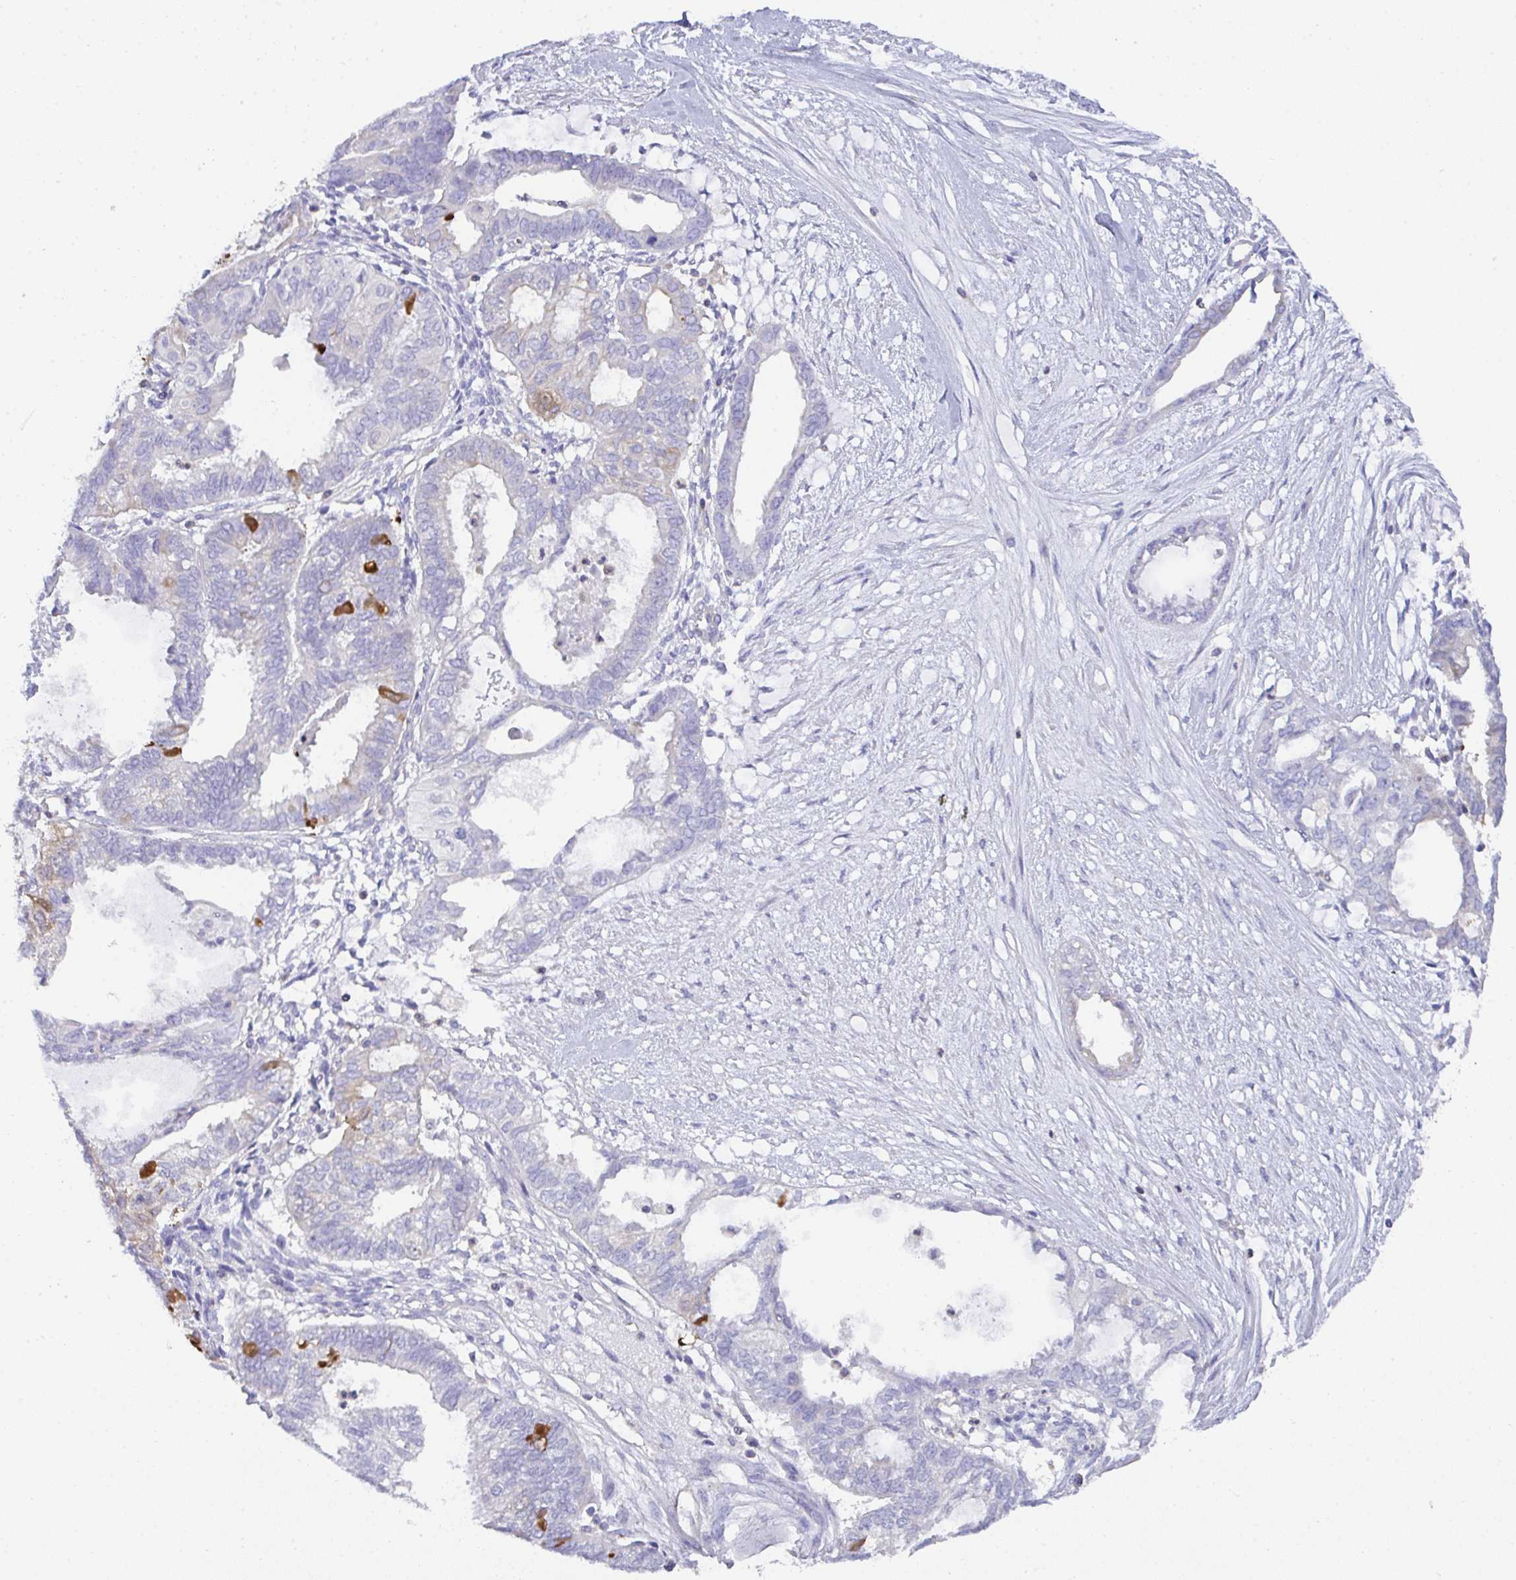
{"staining": {"intensity": "moderate", "quantity": "<25%", "location": "cytoplasmic/membranous"}, "tissue": "ovarian cancer", "cell_type": "Tumor cells", "image_type": "cancer", "snomed": [{"axis": "morphology", "description": "Carcinoma, endometroid"}, {"axis": "topography", "description": "Ovary"}], "caption": "Immunohistochemistry (IHC) micrograph of neoplastic tissue: ovarian cancer (endometroid carcinoma) stained using immunohistochemistry (IHC) exhibits low levels of moderate protein expression localized specifically in the cytoplasmic/membranous of tumor cells, appearing as a cytoplasmic/membranous brown color.", "gene": "TNFAIP8", "patient": {"sex": "female", "age": 64}}